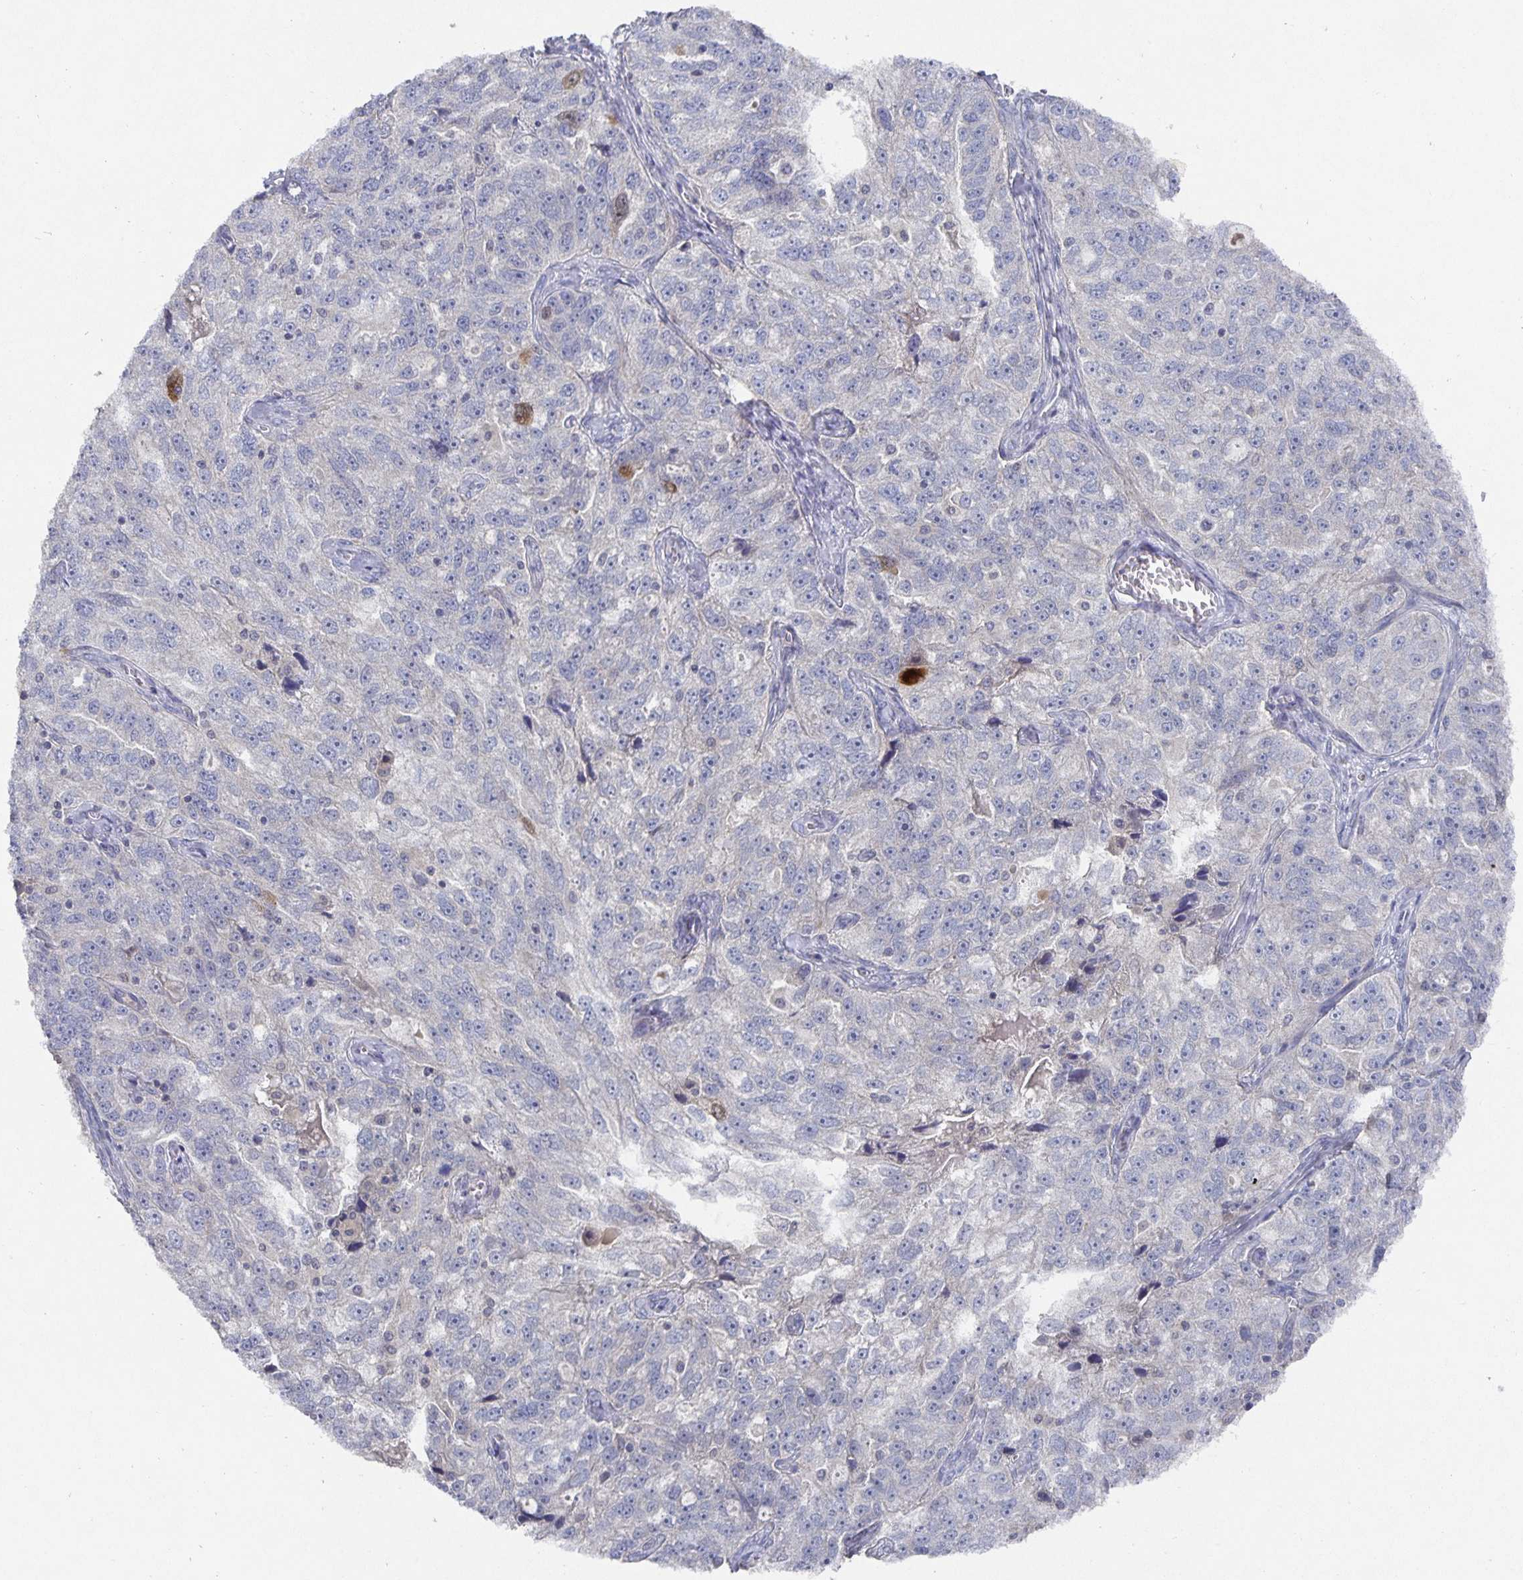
{"staining": {"intensity": "negative", "quantity": "none", "location": "none"}, "tissue": "ovarian cancer", "cell_type": "Tumor cells", "image_type": "cancer", "snomed": [{"axis": "morphology", "description": "Cystadenocarcinoma, serous, NOS"}, {"axis": "topography", "description": "Ovary"}], "caption": "DAB (3,3'-diaminobenzidine) immunohistochemical staining of ovarian cancer (serous cystadenocarcinoma) shows no significant positivity in tumor cells.", "gene": "HEPN1", "patient": {"sex": "female", "age": 51}}